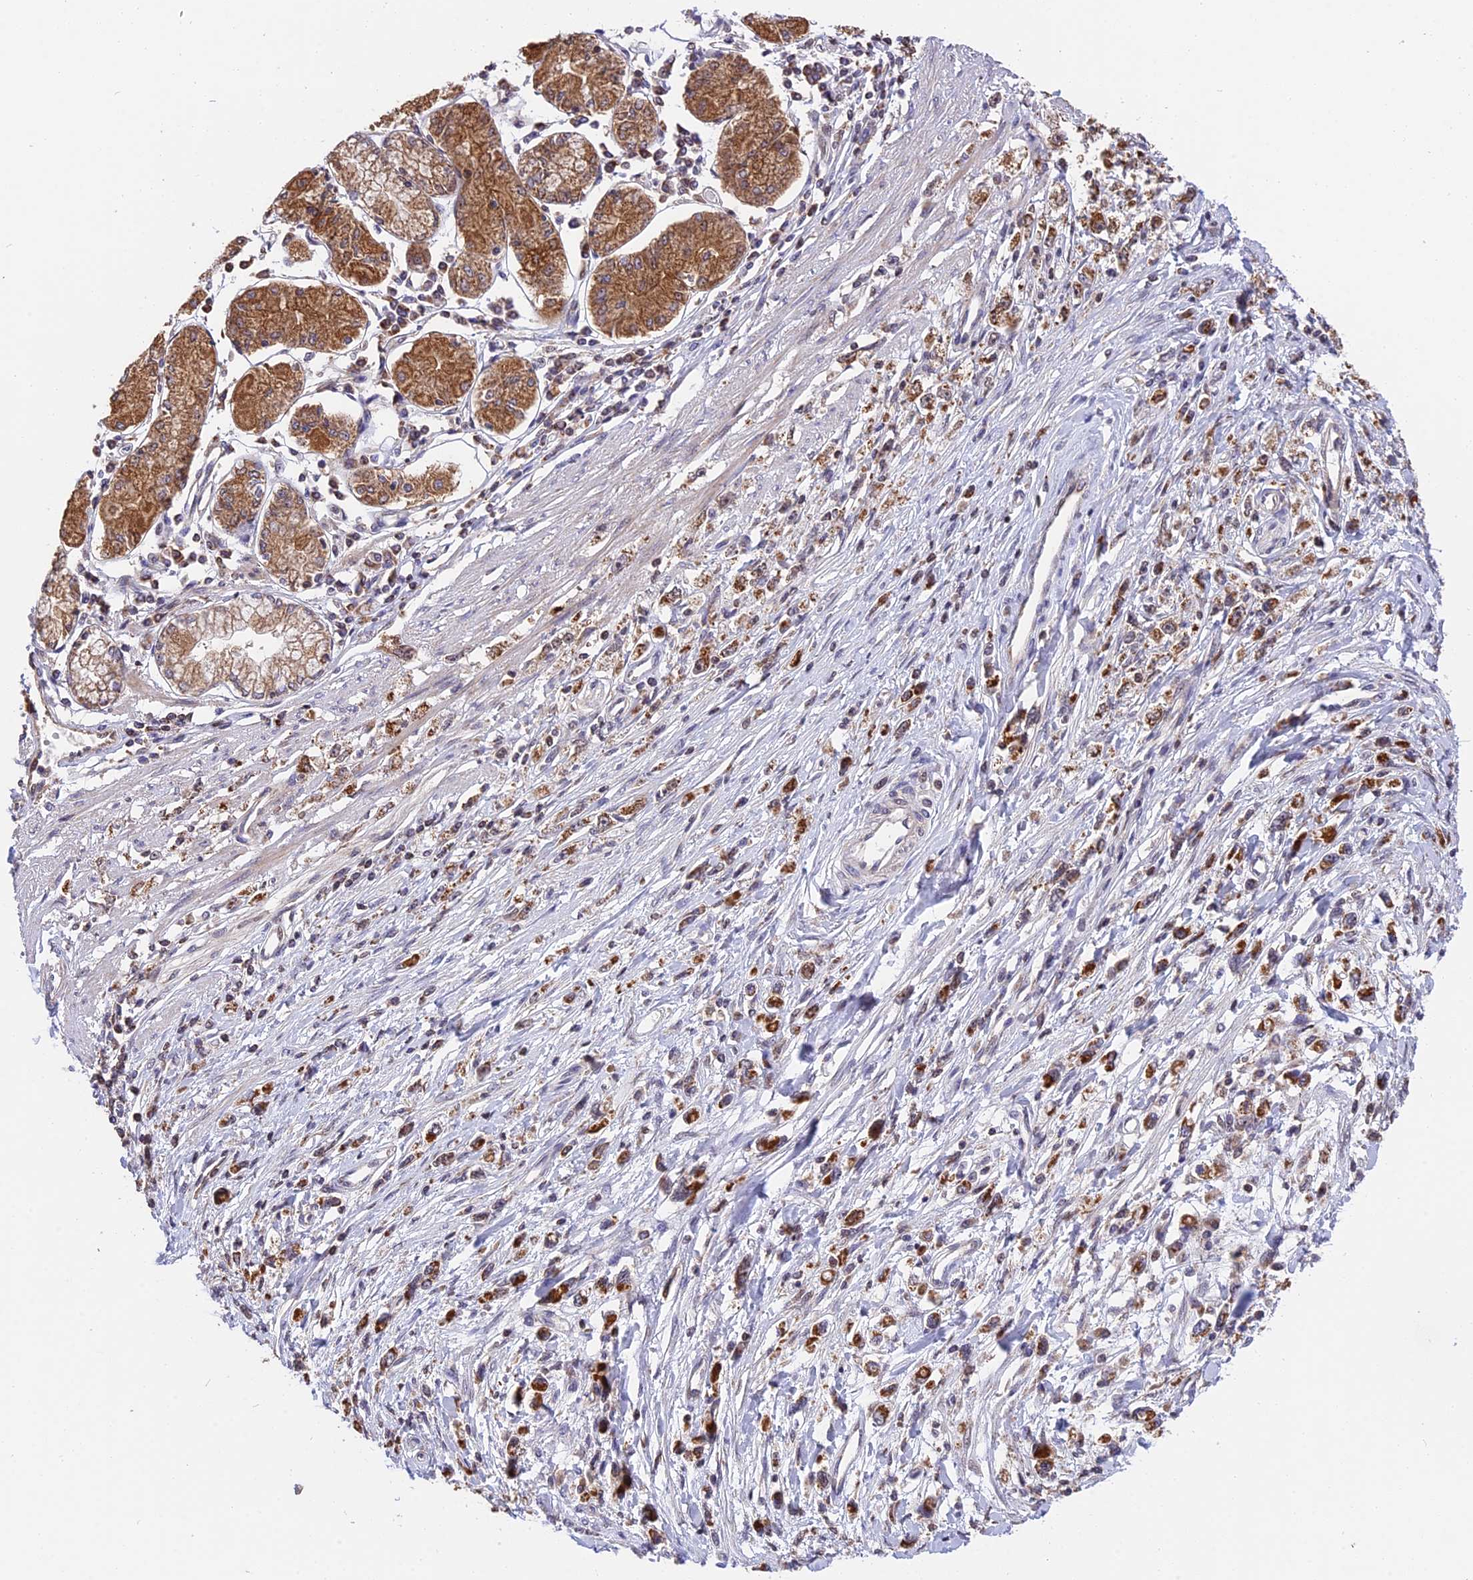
{"staining": {"intensity": "moderate", "quantity": ">75%", "location": "cytoplasmic/membranous"}, "tissue": "stomach cancer", "cell_type": "Tumor cells", "image_type": "cancer", "snomed": [{"axis": "morphology", "description": "Adenocarcinoma, NOS"}, {"axis": "topography", "description": "Stomach"}], "caption": "DAB (3,3'-diaminobenzidine) immunohistochemical staining of adenocarcinoma (stomach) displays moderate cytoplasmic/membranous protein expression in approximately >75% of tumor cells.", "gene": "RERGL", "patient": {"sex": "female", "age": 59}}